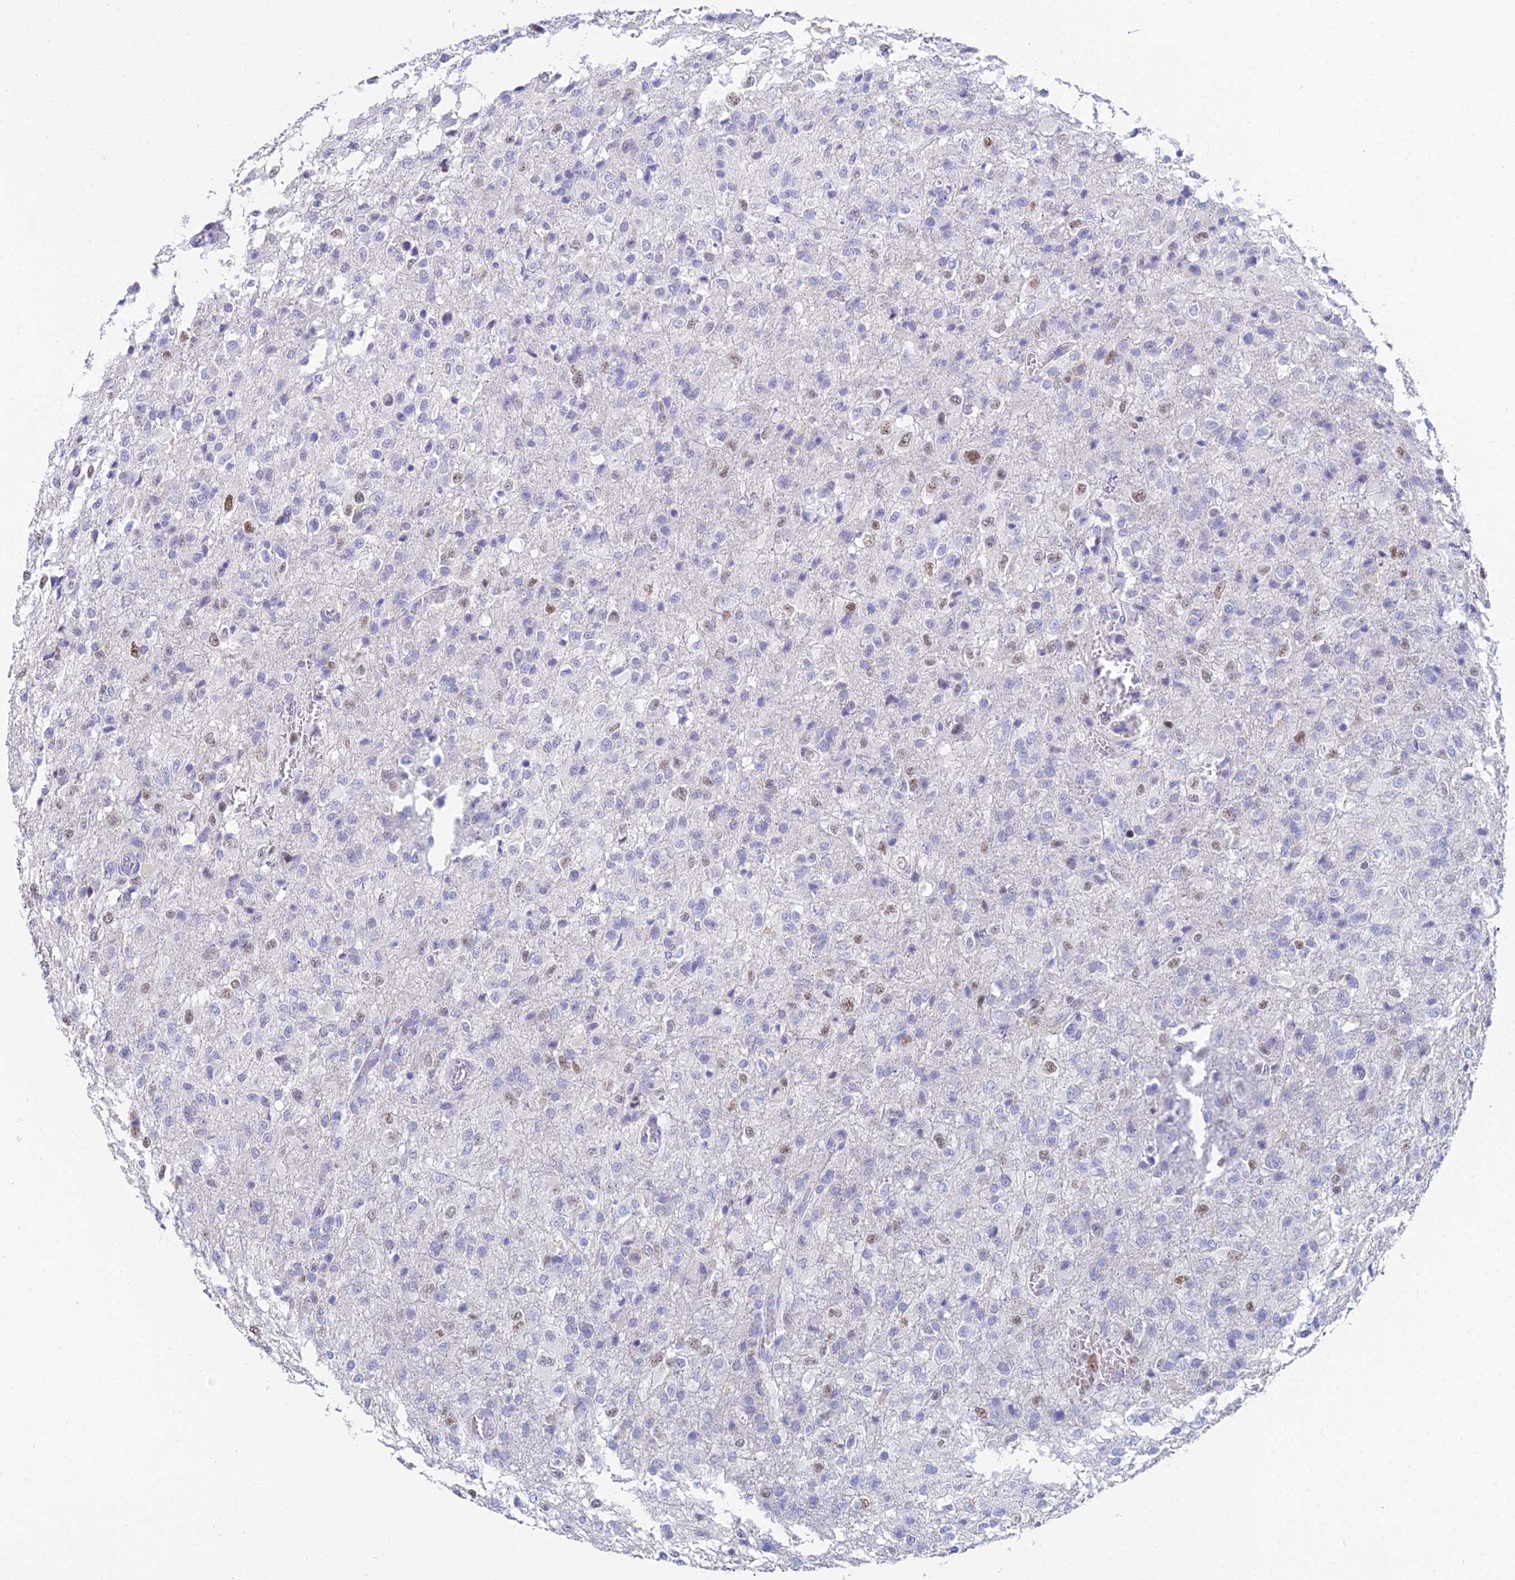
{"staining": {"intensity": "weak", "quantity": "<25%", "location": "nuclear"}, "tissue": "glioma", "cell_type": "Tumor cells", "image_type": "cancer", "snomed": [{"axis": "morphology", "description": "Glioma, malignant, High grade"}, {"axis": "topography", "description": "Brain"}], "caption": "Immunohistochemistry histopathology image of human malignant glioma (high-grade) stained for a protein (brown), which reveals no expression in tumor cells.", "gene": "MCM2", "patient": {"sex": "female", "age": 74}}